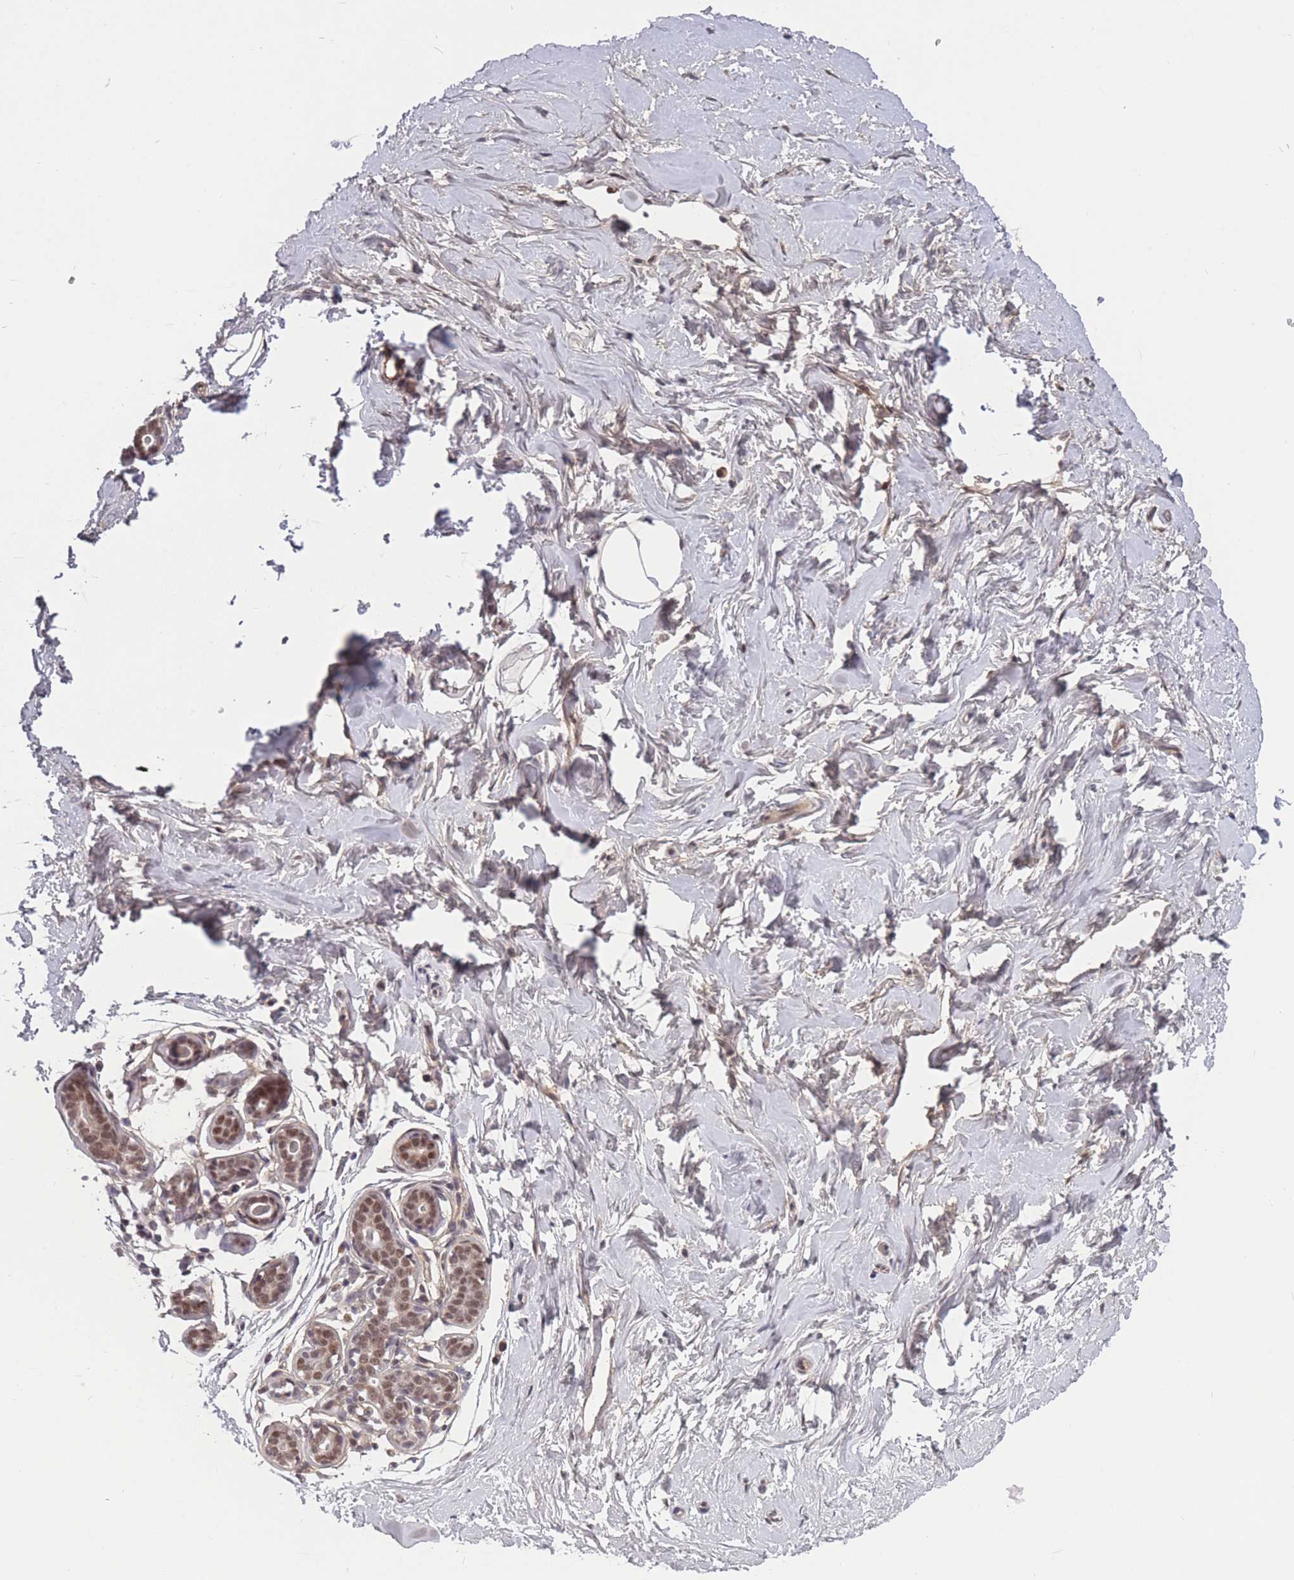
{"staining": {"intensity": "negative", "quantity": "none", "location": "none"}, "tissue": "breast", "cell_type": "Adipocytes", "image_type": "normal", "snomed": [{"axis": "morphology", "description": "Normal tissue, NOS"}, {"axis": "morphology", "description": "Adenoma, NOS"}, {"axis": "topography", "description": "Breast"}], "caption": "High power microscopy photomicrograph of an immunohistochemistry (IHC) micrograph of benign breast, revealing no significant staining in adipocytes. The staining was performed using DAB (3,3'-diaminobenzidine) to visualize the protein expression in brown, while the nuclei were stained in blue with hematoxylin (Magnification: 20x).", "gene": "BCL9L", "patient": {"sex": "female", "age": 23}}